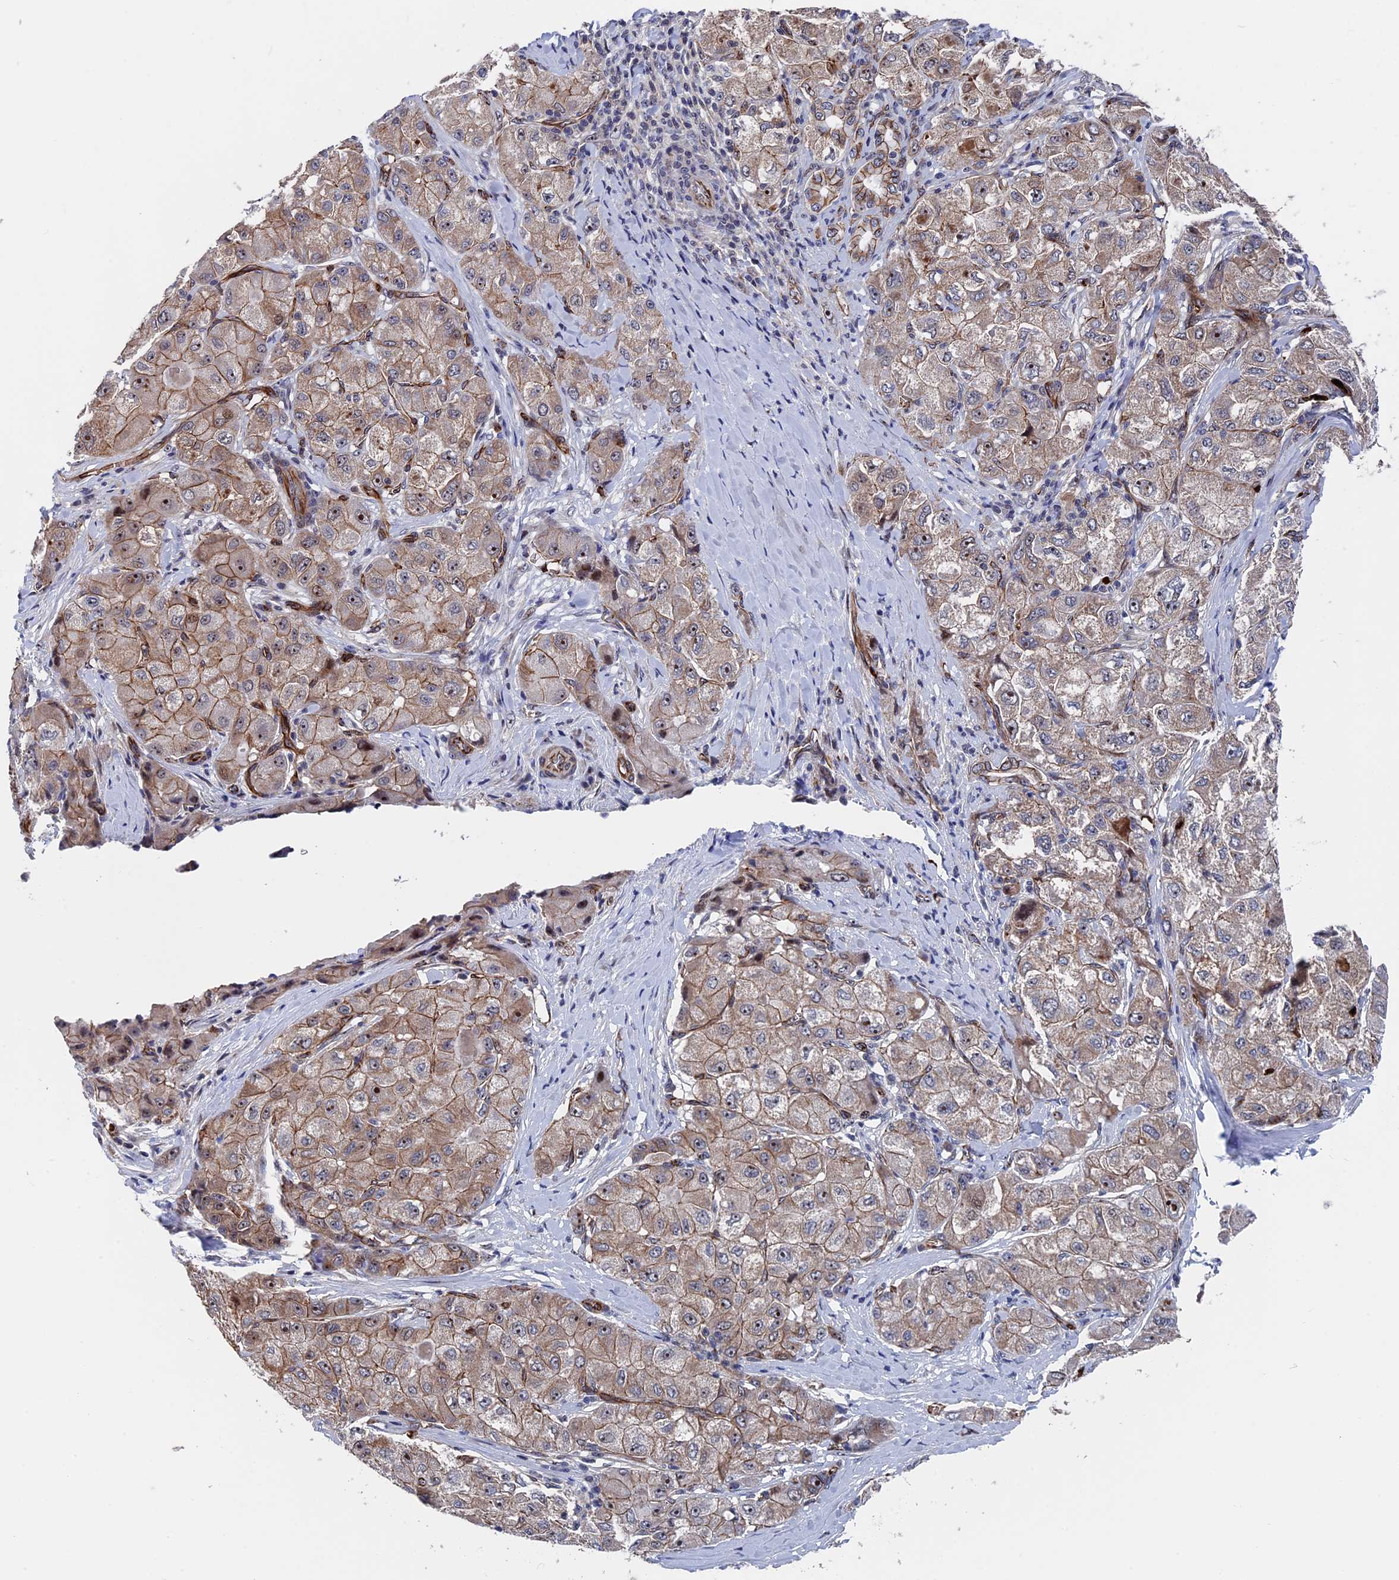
{"staining": {"intensity": "moderate", "quantity": "25%-75%", "location": "cytoplasmic/membranous,nuclear"}, "tissue": "liver cancer", "cell_type": "Tumor cells", "image_type": "cancer", "snomed": [{"axis": "morphology", "description": "Carcinoma, Hepatocellular, NOS"}, {"axis": "topography", "description": "Liver"}], "caption": "About 25%-75% of tumor cells in liver hepatocellular carcinoma exhibit moderate cytoplasmic/membranous and nuclear protein expression as visualized by brown immunohistochemical staining.", "gene": "EXOSC9", "patient": {"sex": "male", "age": 80}}